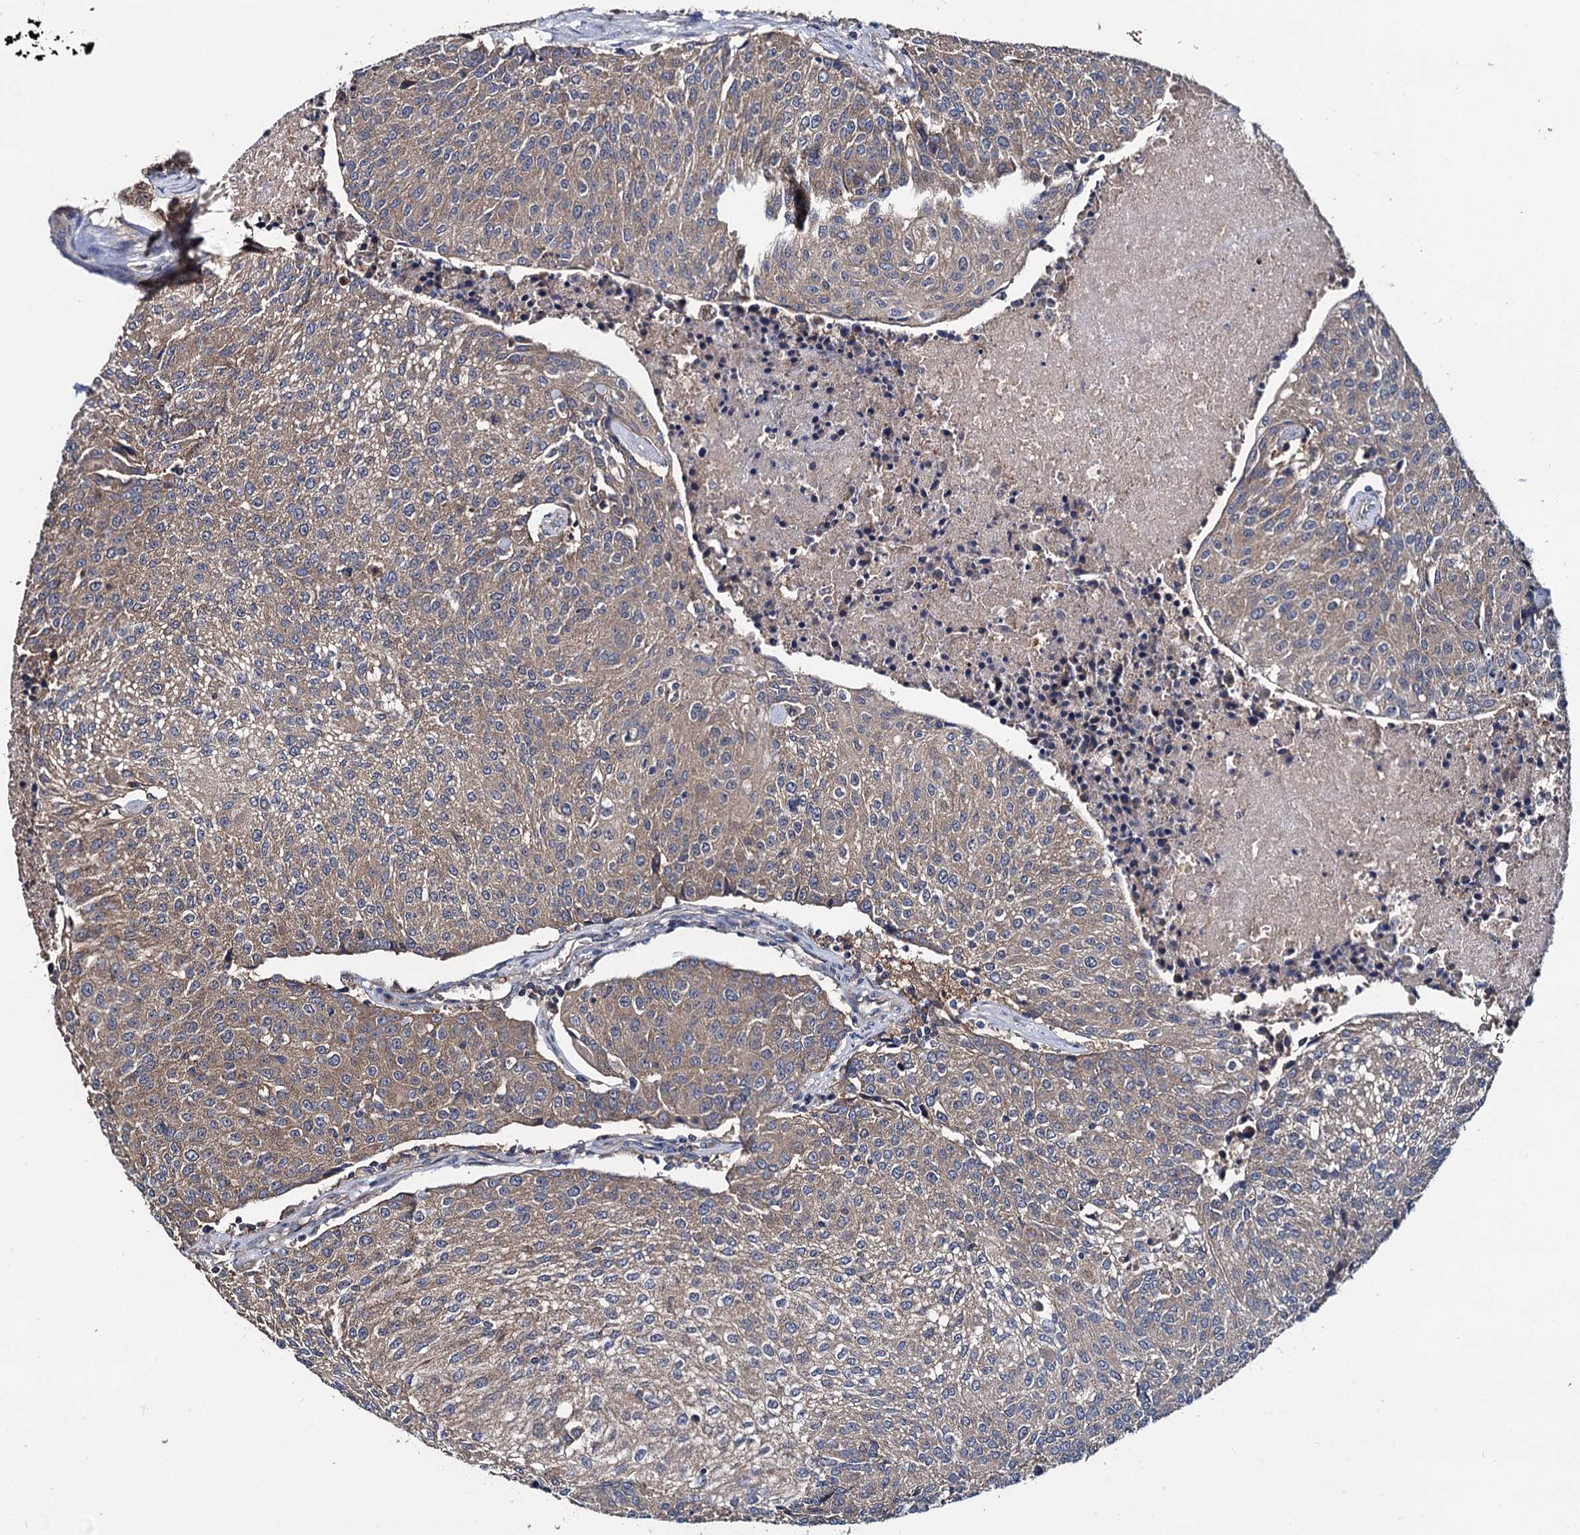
{"staining": {"intensity": "weak", "quantity": ">75%", "location": "cytoplasmic/membranous"}, "tissue": "urothelial cancer", "cell_type": "Tumor cells", "image_type": "cancer", "snomed": [{"axis": "morphology", "description": "Urothelial carcinoma, High grade"}, {"axis": "topography", "description": "Urinary bladder"}], "caption": "An image of human urothelial cancer stained for a protein demonstrates weak cytoplasmic/membranous brown staining in tumor cells.", "gene": "CEP192", "patient": {"sex": "female", "age": 85}}